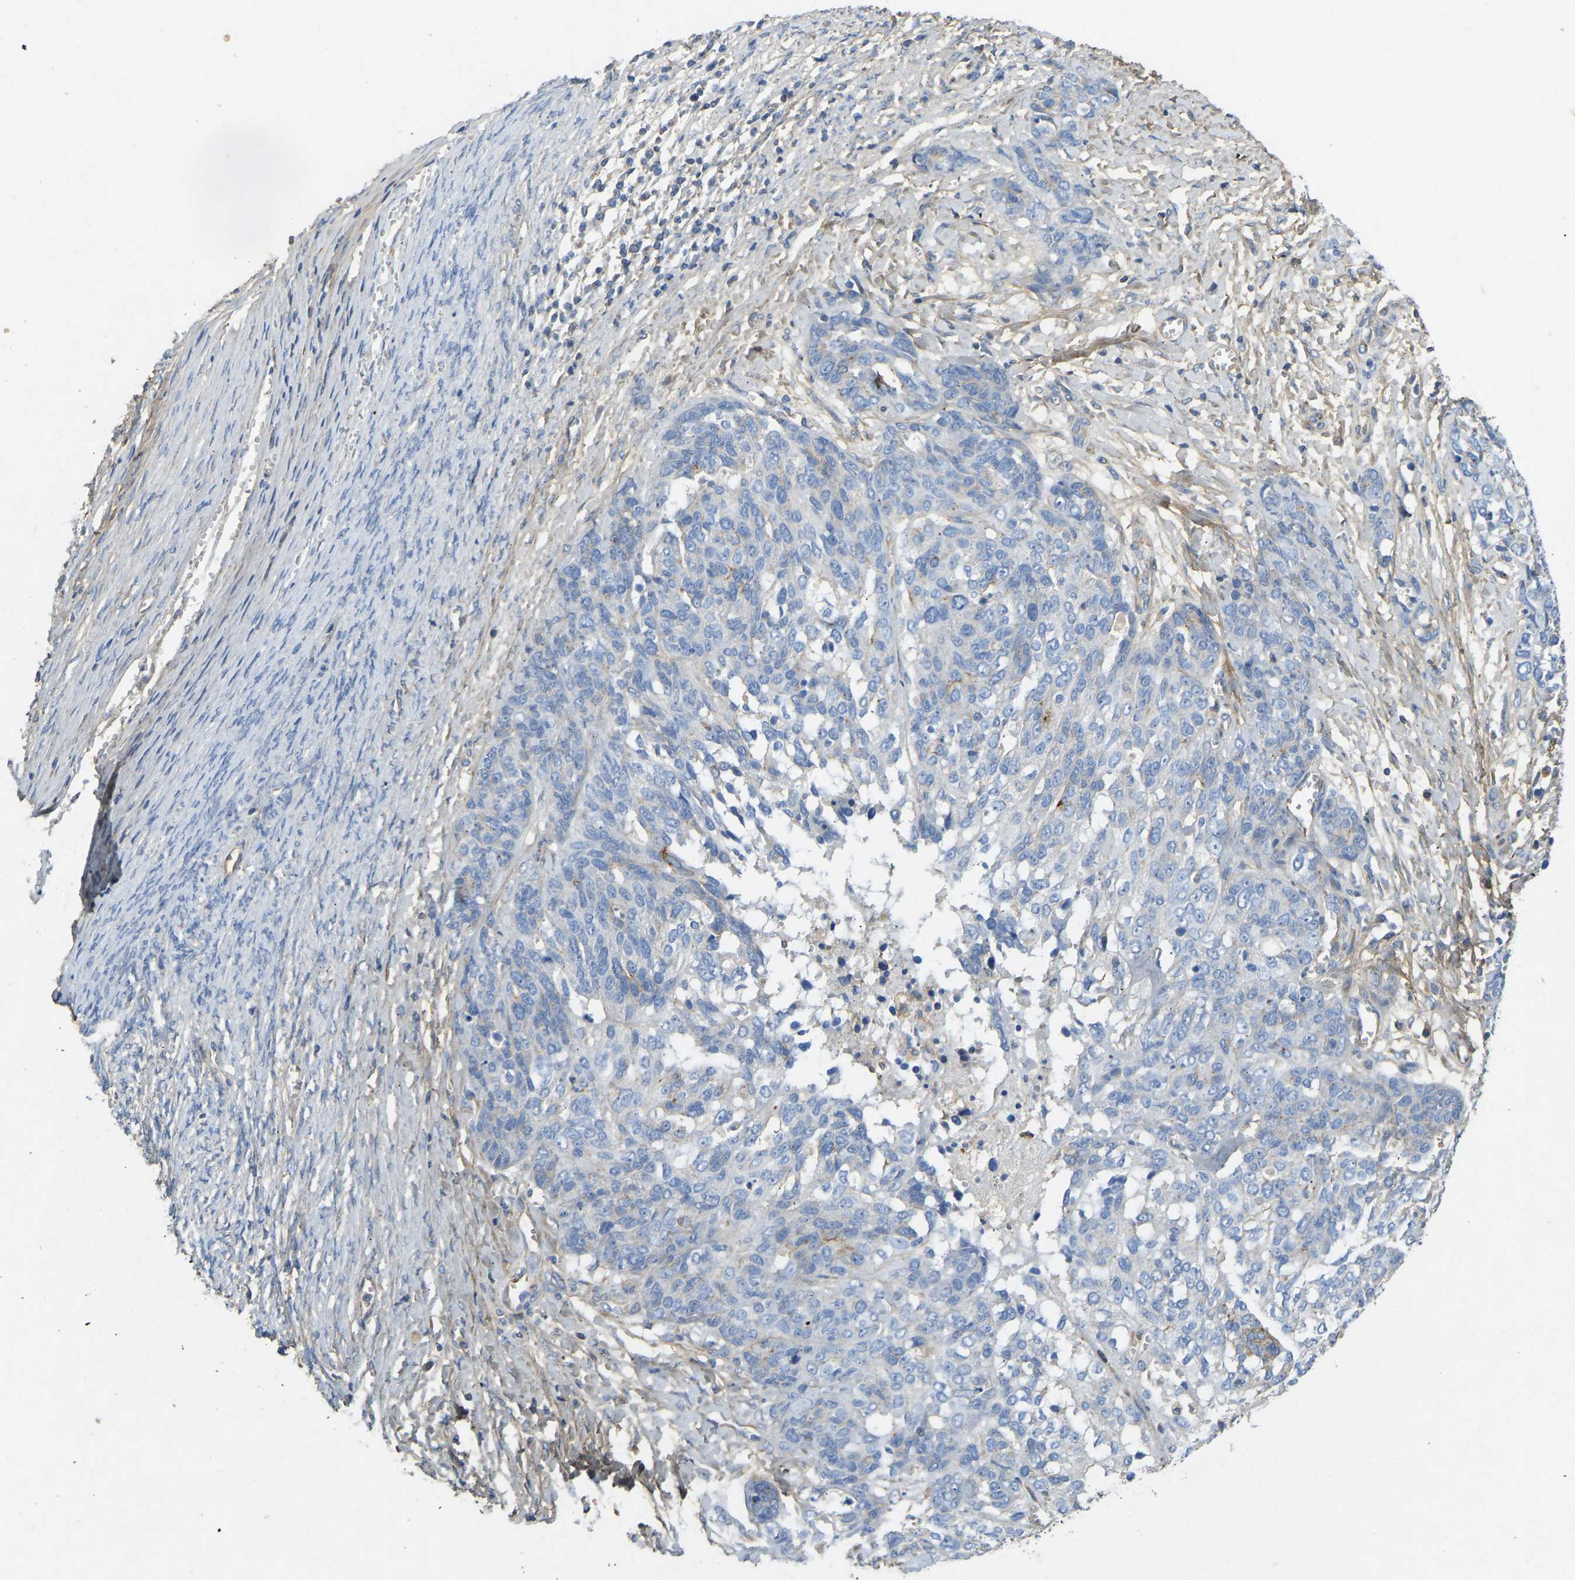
{"staining": {"intensity": "negative", "quantity": "none", "location": "none"}, "tissue": "ovarian cancer", "cell_type": "Tumor cells", "image_type": "cancer", "snomed": [{"axis": "morphology", "description": "Cystadenocarcinoma, serous, NOS"}, {"axis": "topography", "description": "Ovary"}], "caption": "Histopathology image shows no significant protein positivity in tumor cells of ovarian serous cystadenocarcinoma. The staining was performed using DAB (3,3'-diaminobenzidine) to visualize the protein expression in brown, while the nuclei were stained in blue with hematoxylin (Magnification: 20x).", "gene": "TECTA", "patient": {"sex": "female", "age": 44}}